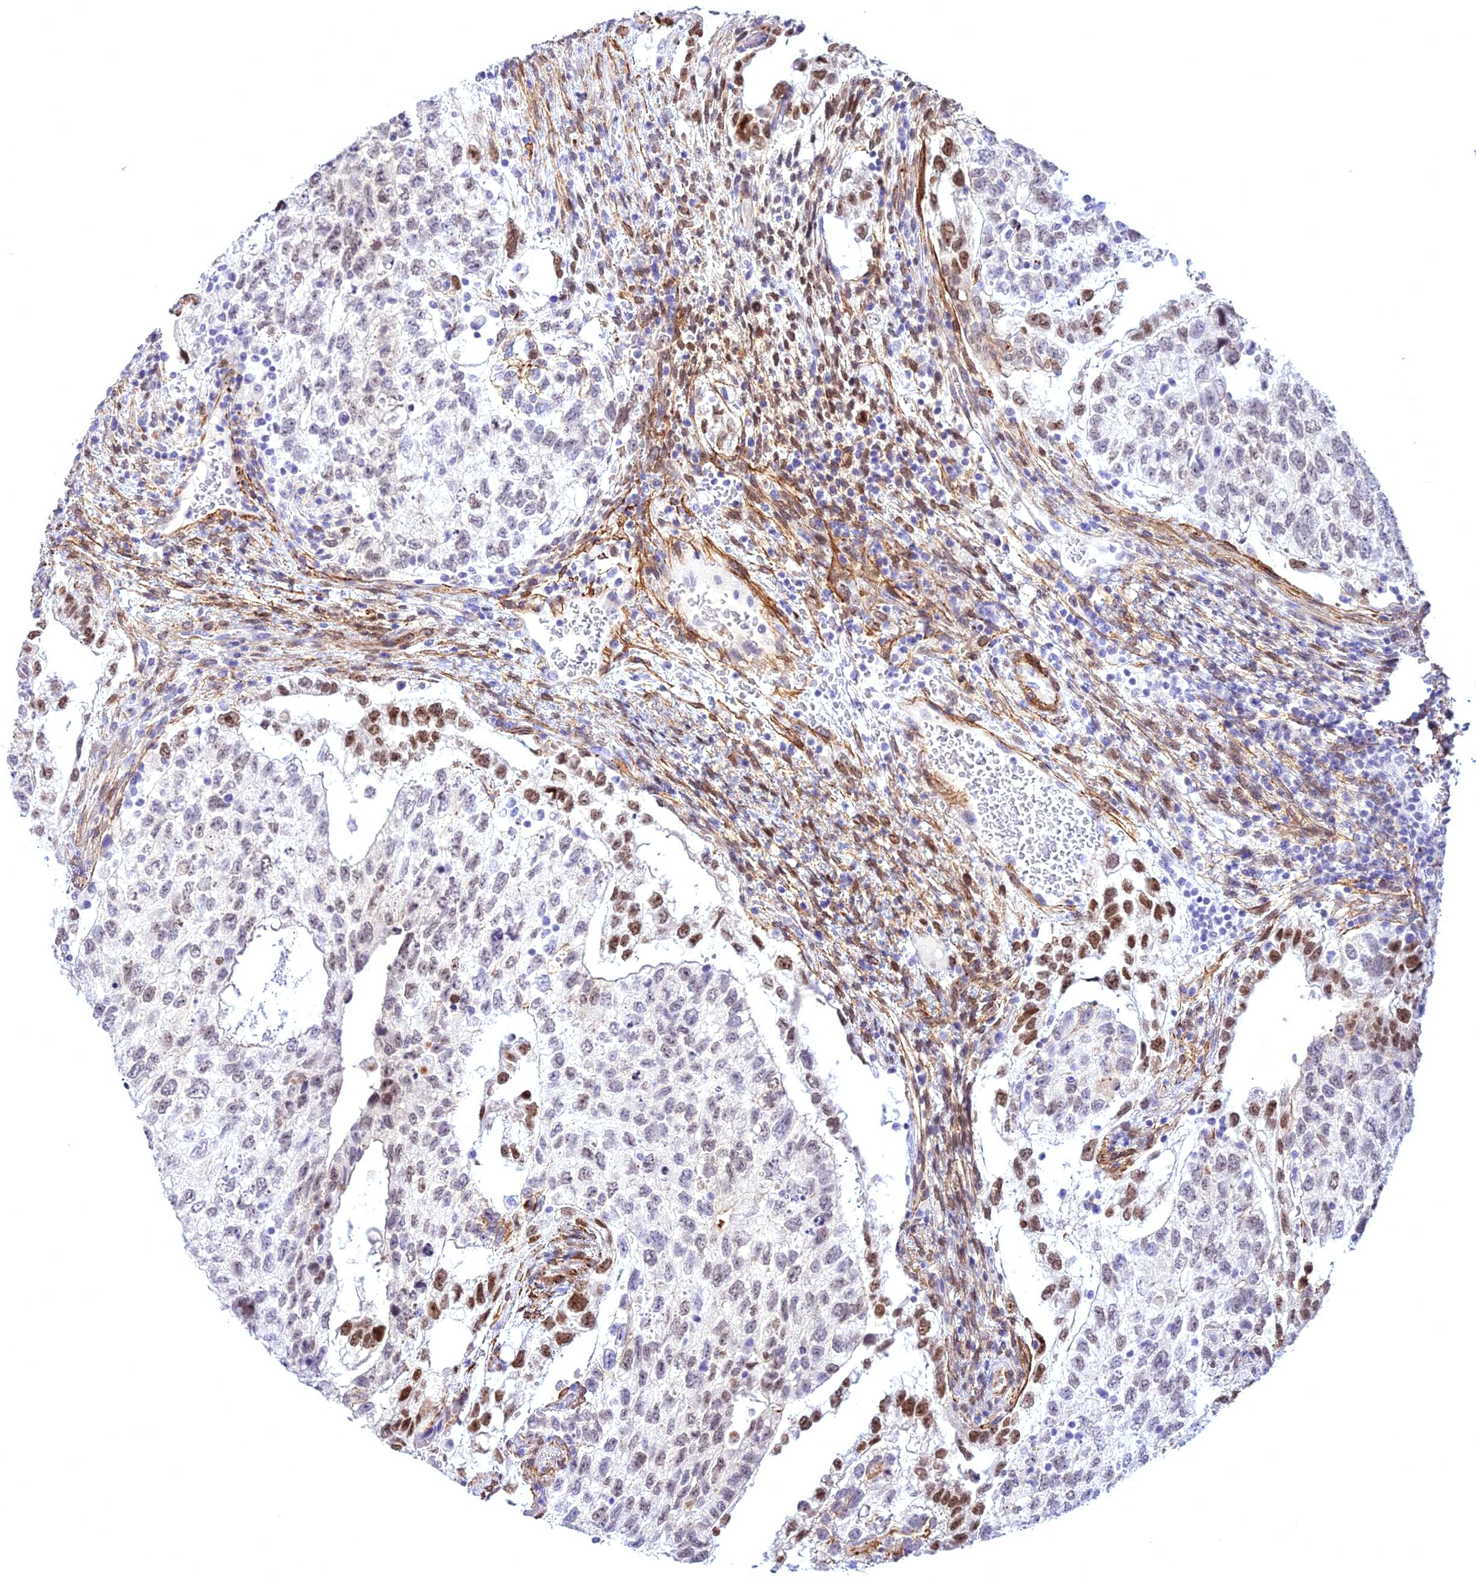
{"staining": {"intensity": "moderate", "quantity": "<25%", "location": "nuclear"}, "tissue": "testis cancer", "cell_type": "Tumor cells", "image_type": "cancer", "snomed": [{"axis": "morphology", "description": "Normal tissue, NOS"}, {"axis": "morphology", "description": "Carcinoma, Embryonal, NOS"}, {"axis": "topography", "description": "Testis"}], "caption": "Immunohistochemical staining of human testis cancer reveals moderate nuclear protein expression in approximately <25% of tumor cells.", "gene": "CENPV", "patient": {"sex": "male", "age": 36}}